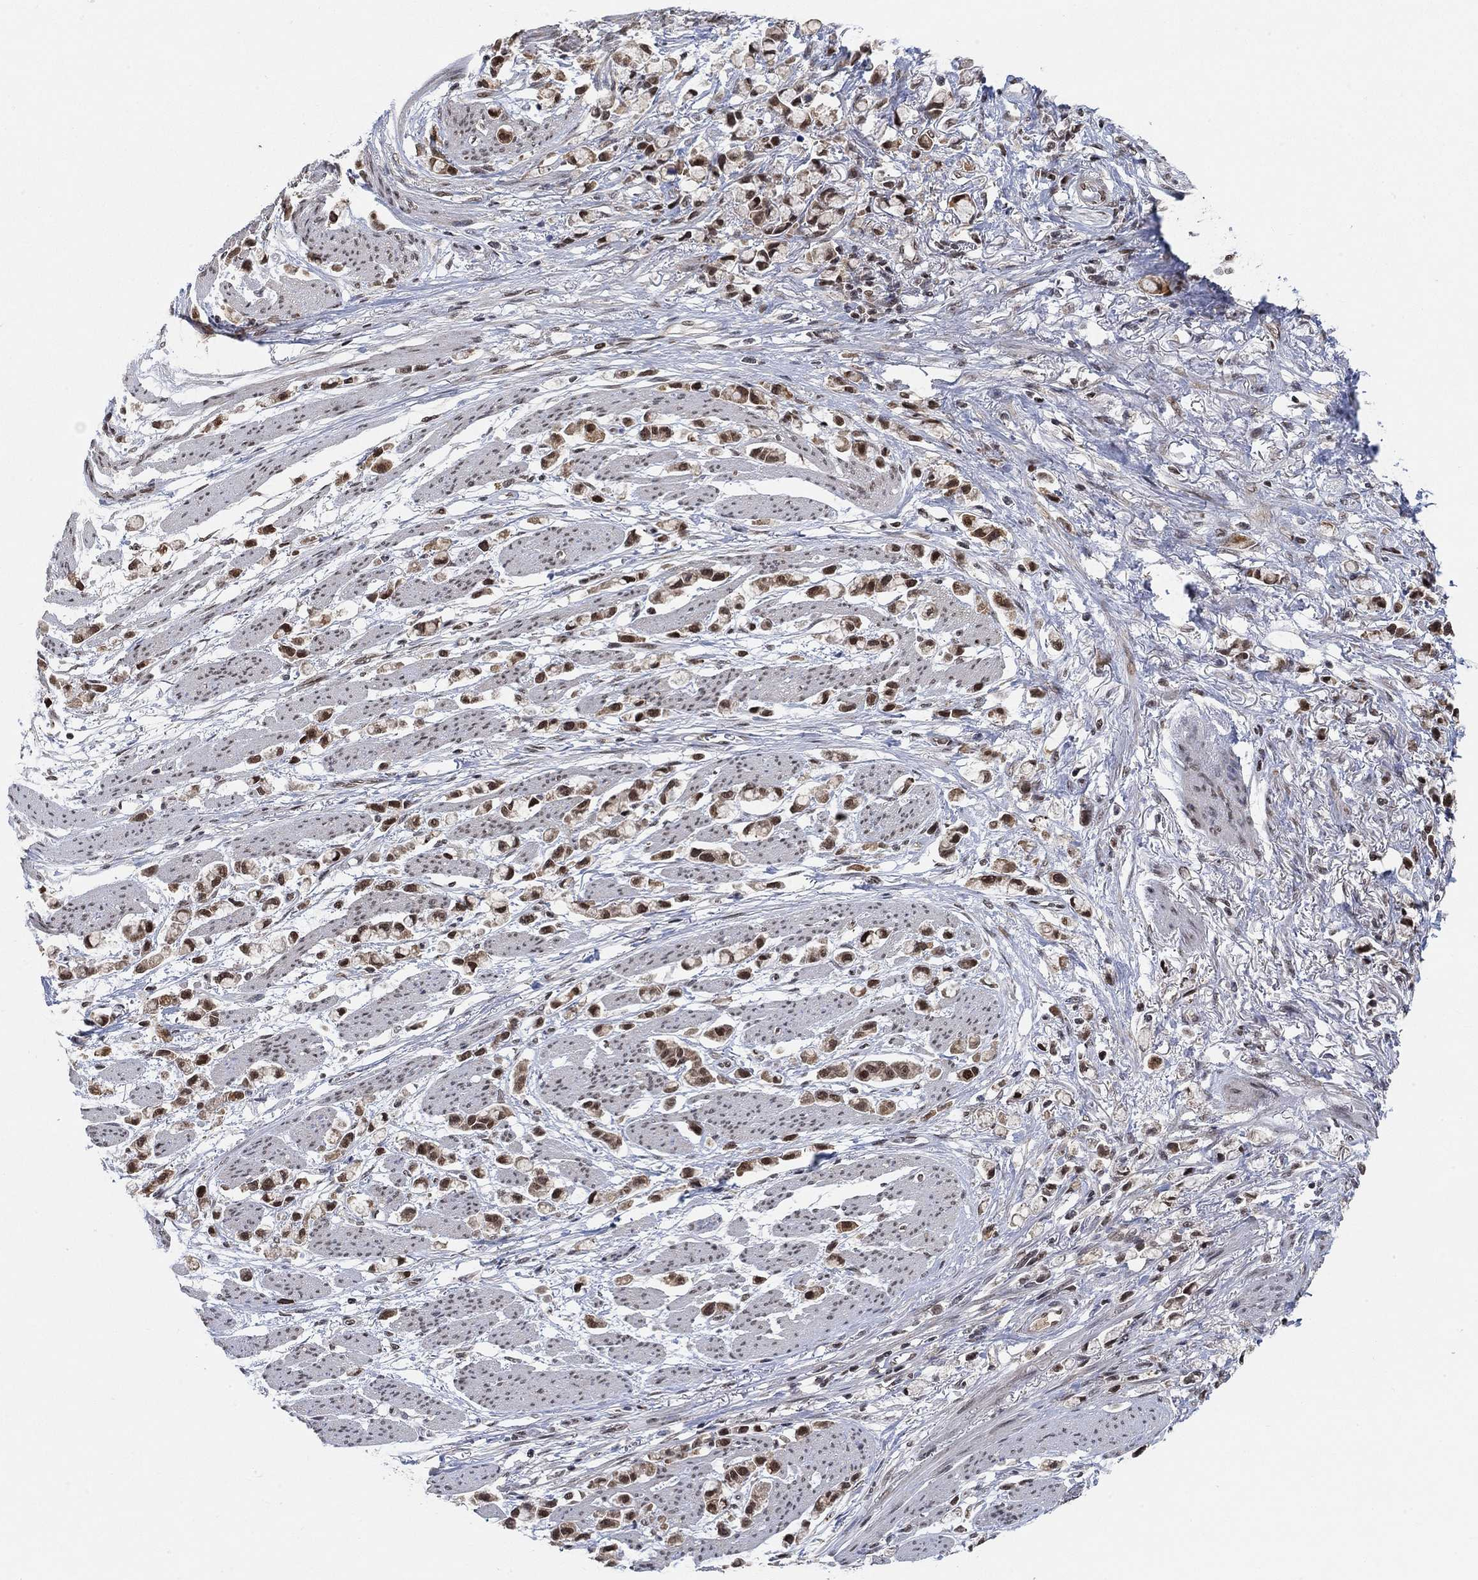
{"staining": {"intensity": "strong", "quantity": ">75%", "location": "nuclear"}, "tissue": "stomach cancer", "cell_type": "Tumor cells", "image_type": "cancer", "snomed": [{"axis": "morphology", "description": "Adenocarcinoma, NOS"}, {"axis": "topography", "description": "Stomach"}], "caption": "The image reveals a brown stain indicating the presence of a protein in the nuclear of tumor cells in stomach cancer (adenocarcinoma).", "gene": "THAP8", "patient": {"sex": "female", "age": 81}}